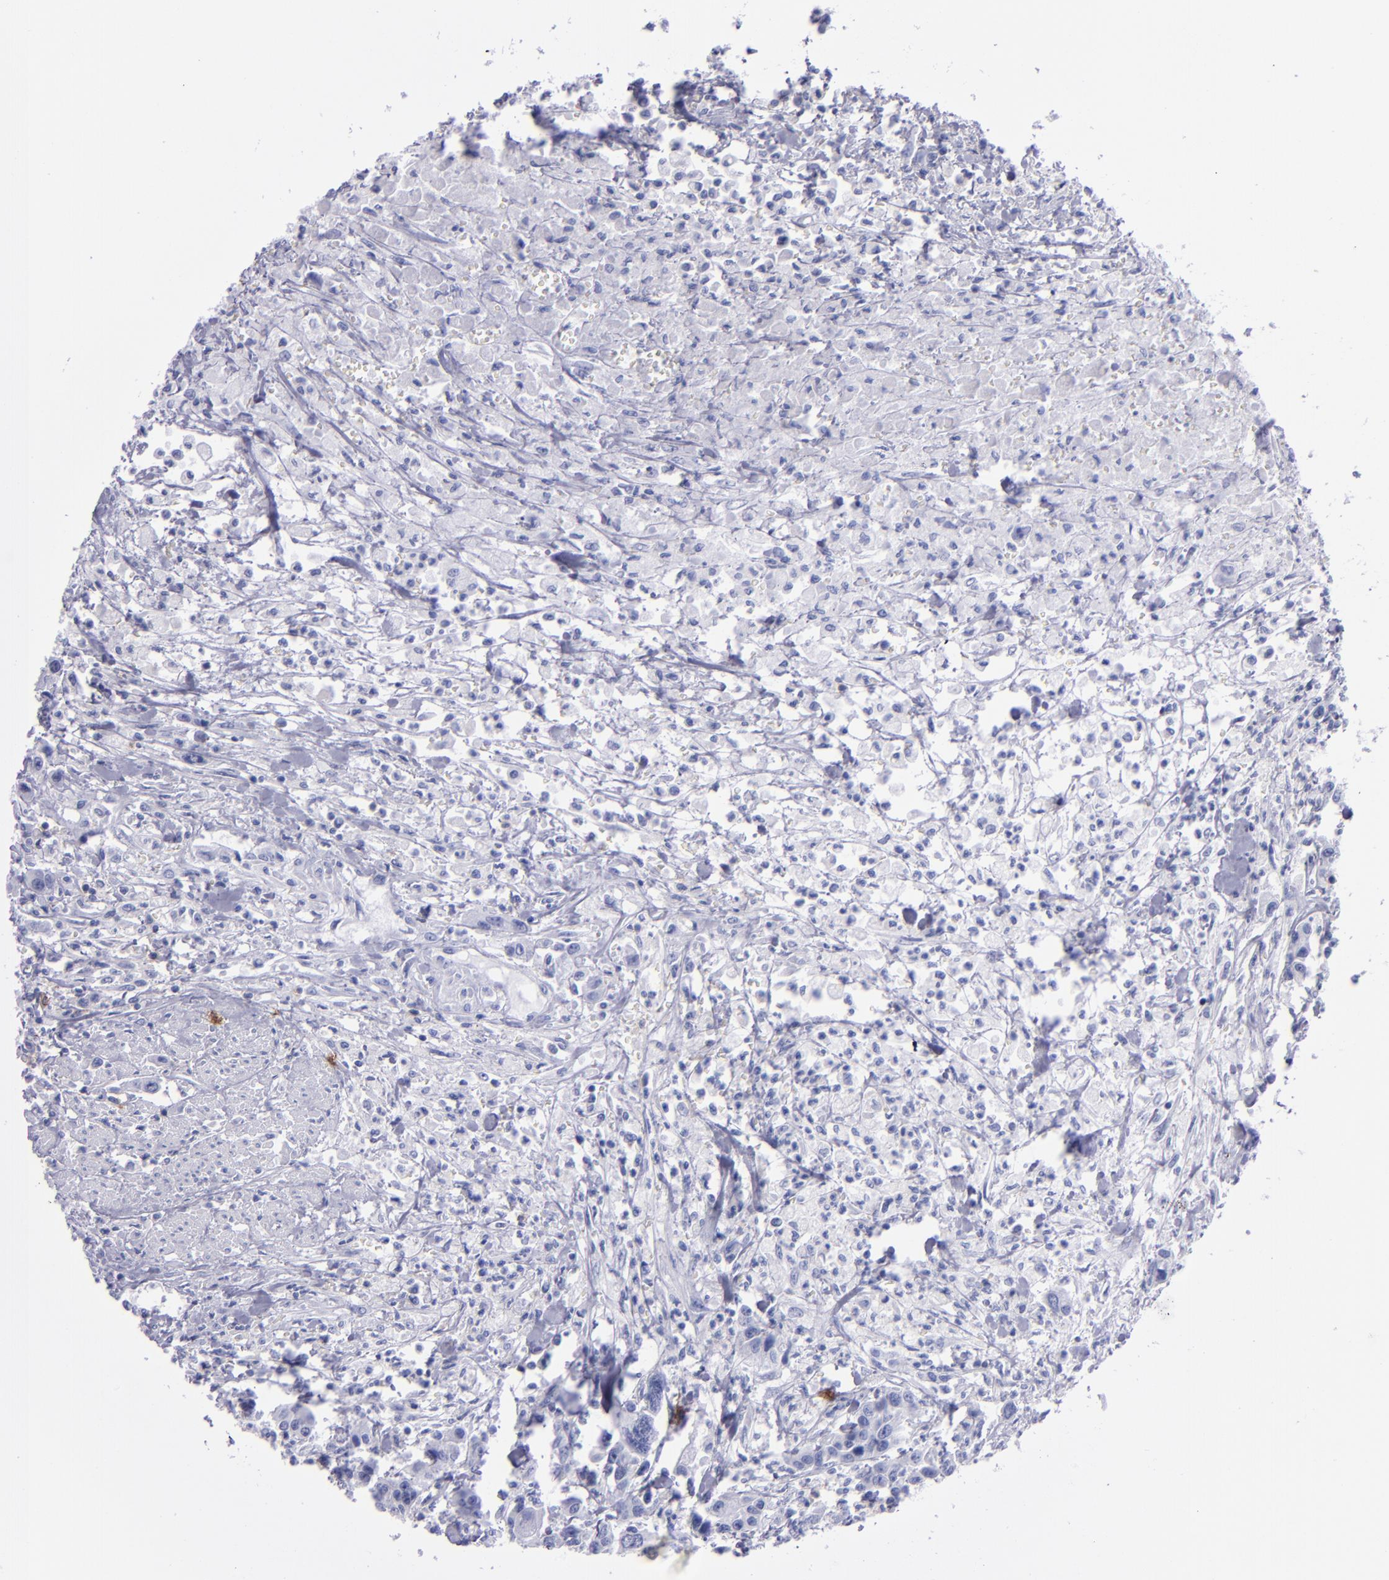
{"staining": {"intensity": "negative", "quantity": "none", "location": "none"}, "tissue": "urothelial cancer", "cell_type": "Tumor cells", "image_type": "cancer", "snomed": [{"axis": "morphology", "description": "Urothelial carcinoma, High grade"}, {"axis": "topography", "description": "Urinary bladder"}], "caption": "High-grade urothelial carcinoma stained for a protein using immunohistochemistry demonstrates no positivity tumor cells.", "gene": "CD38", "patient": {"sex": "male", "age": 86}}